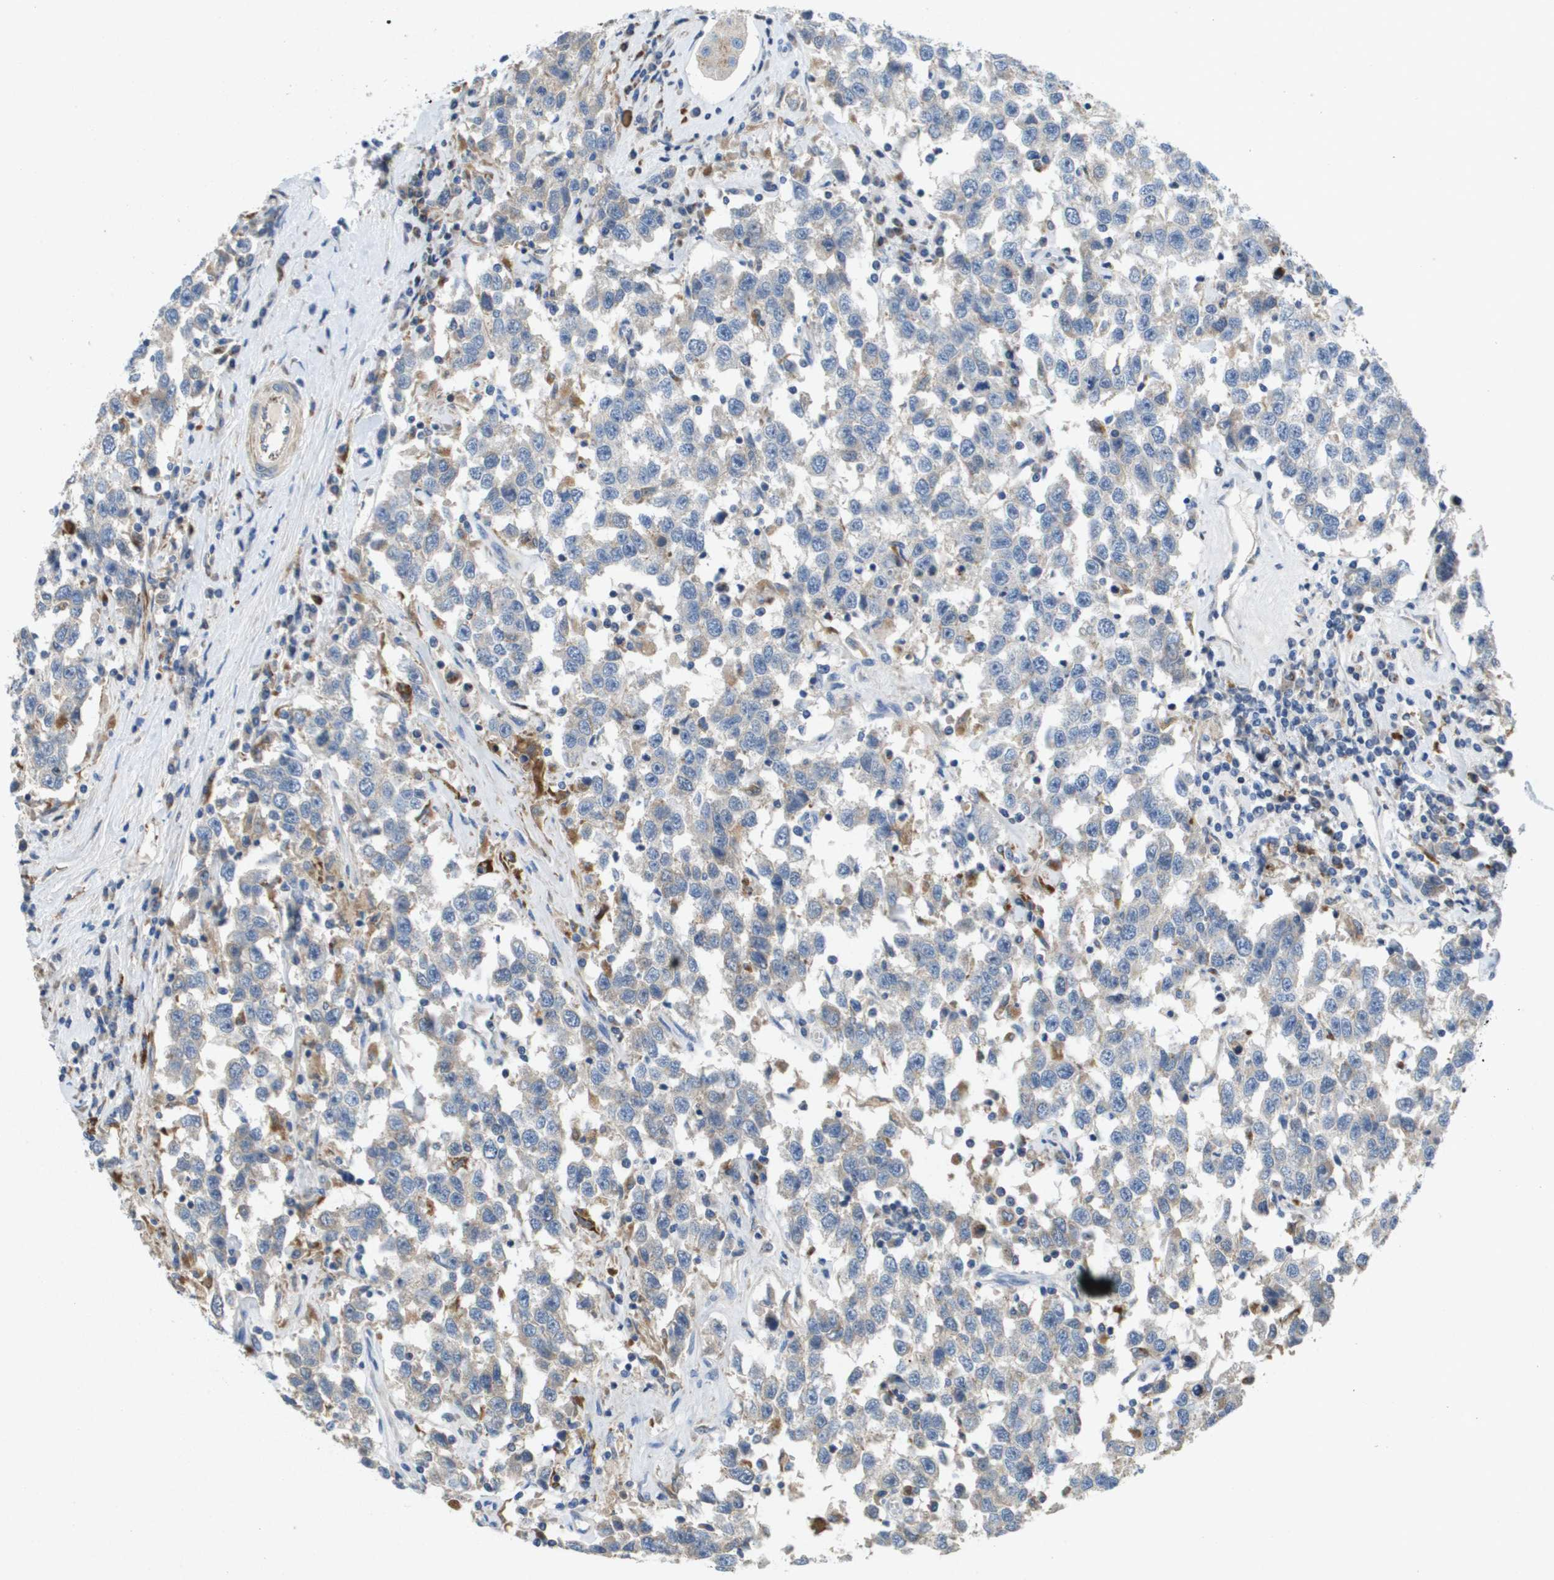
{"staining": {"intensity": "weak", "quantity": "<25%", "location": "cytoplasmic/membranous"}, "tissue": "testis cancer", "cell_type": "Tumor cells", "image_type": "cancer", "snomed": [{"axis": "morphology", "description": "Seminoma, NOS"}, {"axis": "topography", "description": "Testis"}], "caption": "Immunohistochemical staining of testis cancer (seminoma) displays no significant expression in tumor cells.", "gene": "B3GNT5", "patient": {"sex": "male", "age": 41}}